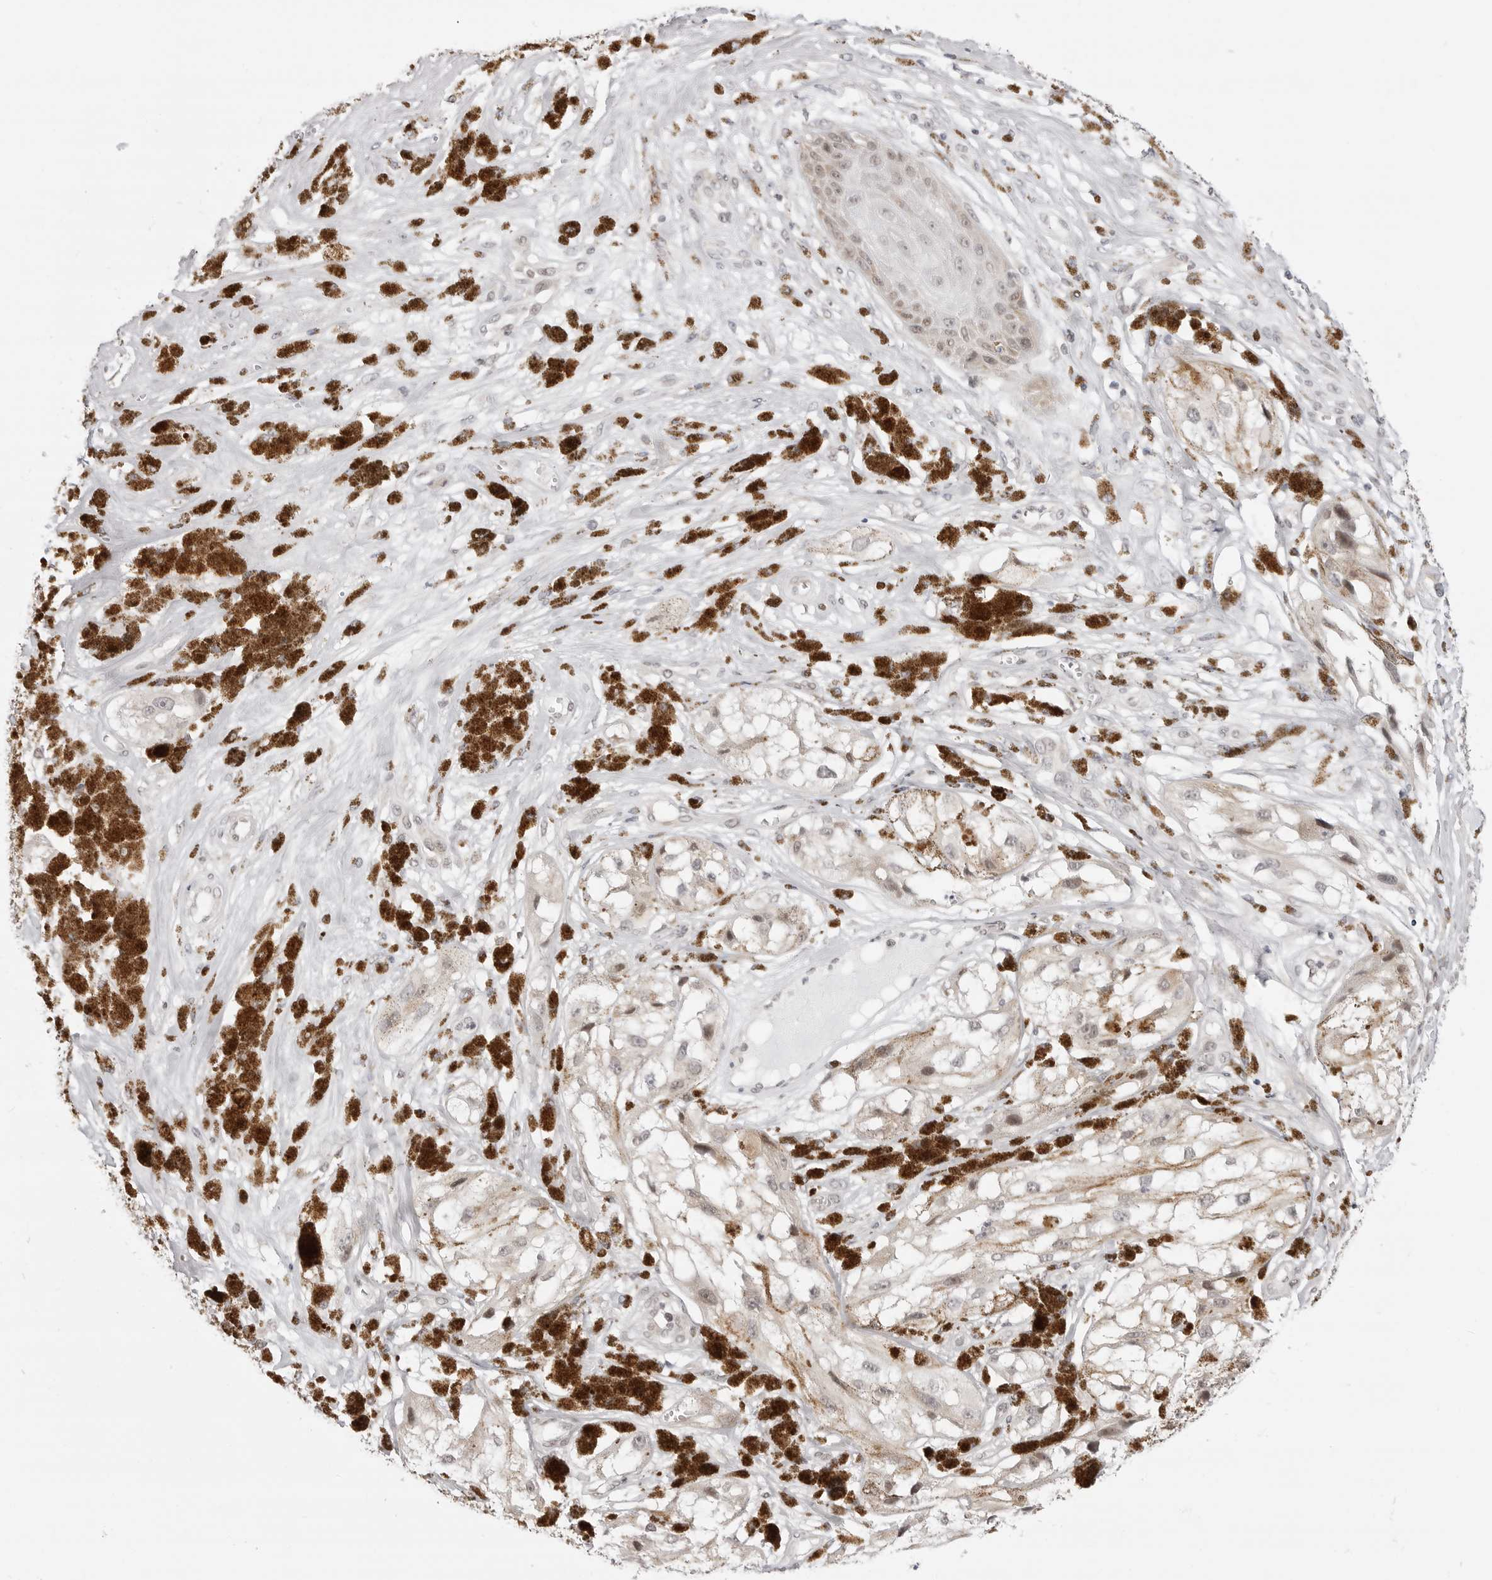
{"staining": {"intensity": "negative", "quantity": "none", "location": "none"}, "tissue": "melanoma", "cell_type": "Tumor cells", "image_type": "cancer", "snomed": [{"axis": "morphology", "description": "Malignant melanoma, NOS"}, {"axis": "topography", "description": "Skin"}], "caption": "Tumor cells show no significant protein expression in malignant melanoma.", "gene": "PPP2R5C", "patient": {"sex": "male", "age": 88}}